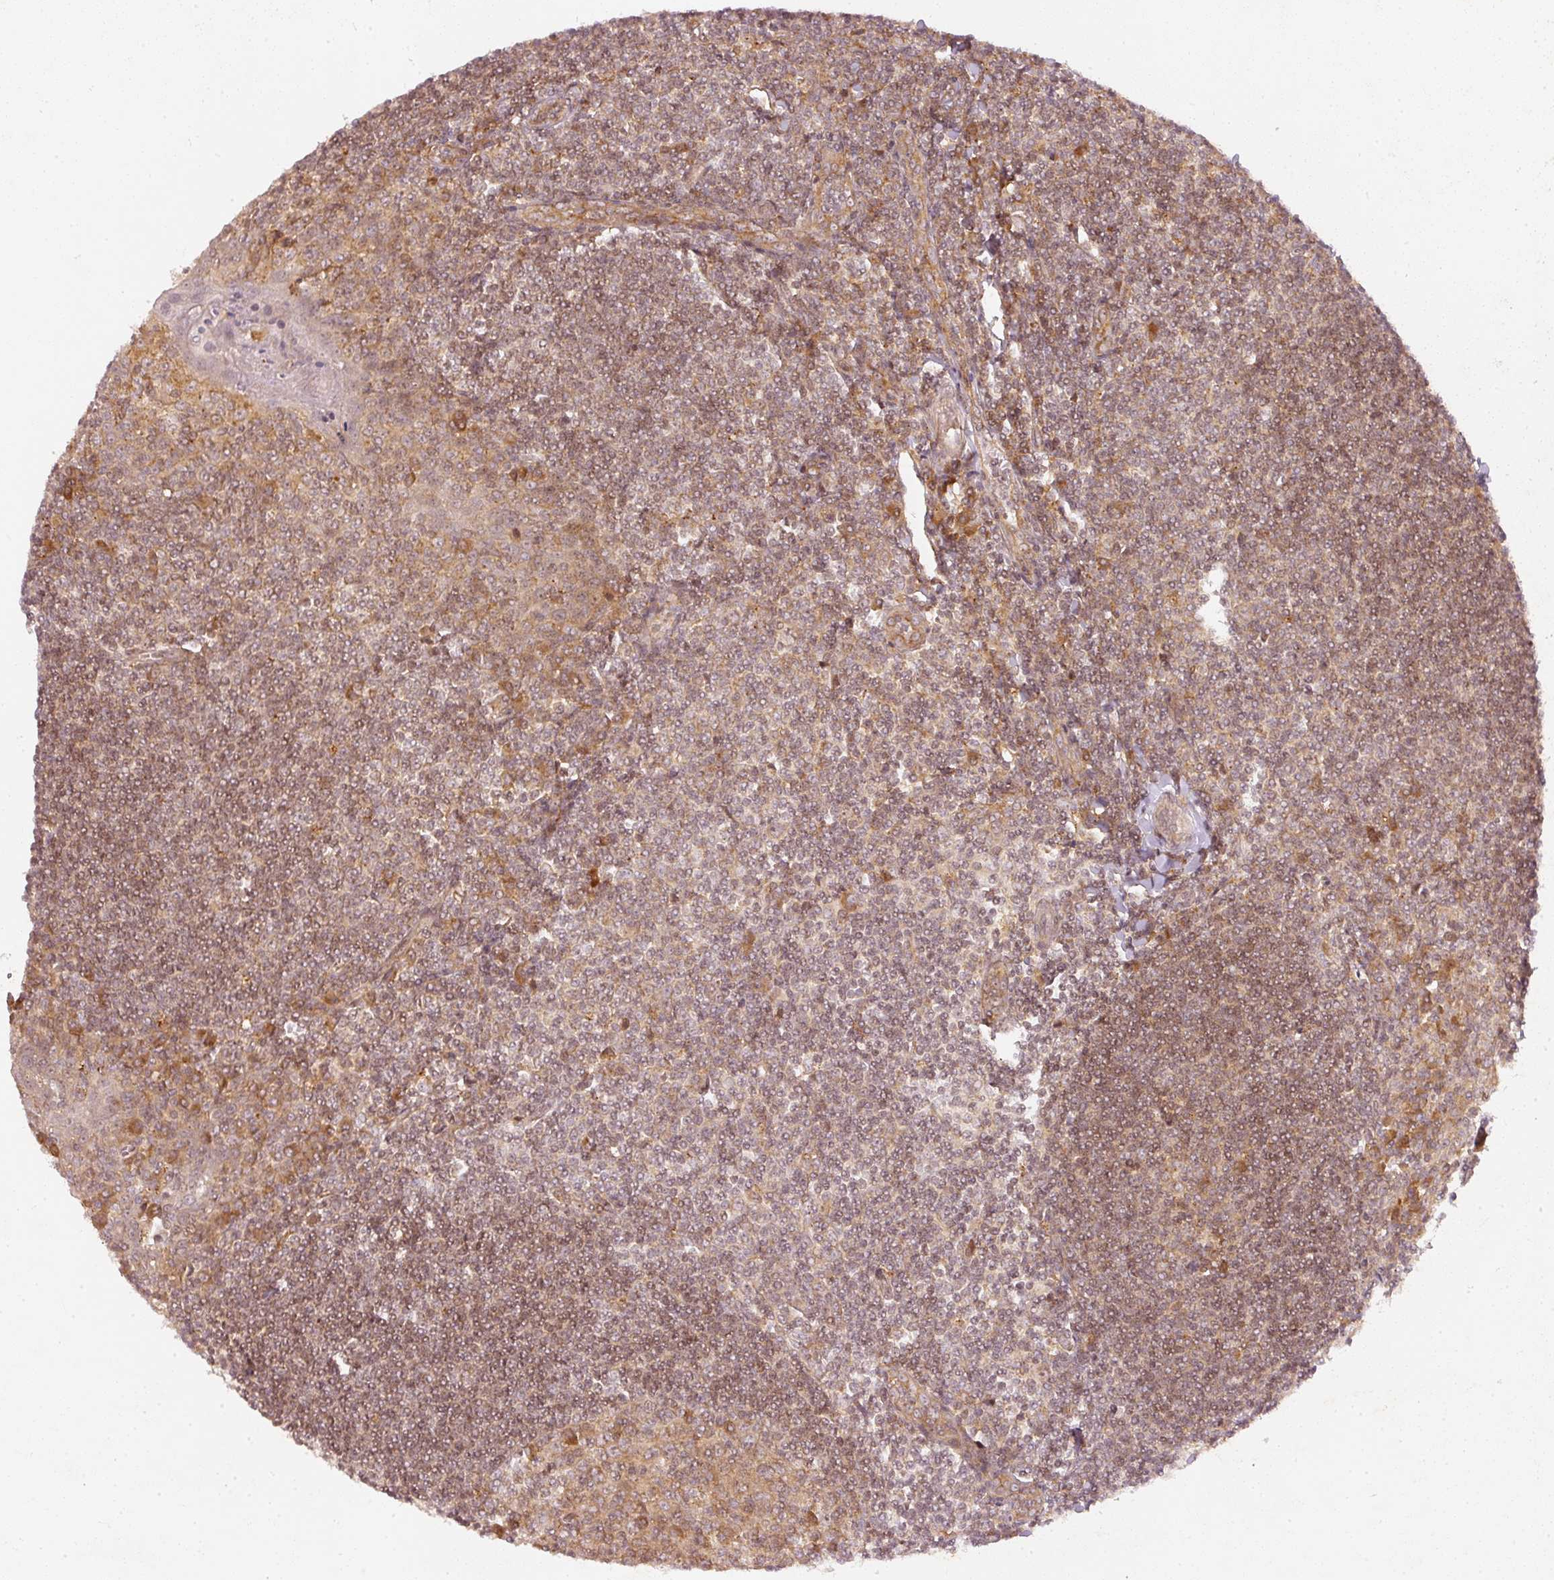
{"staining": {"intensity": "moderate", "quantity": ">75%", "location": "cytoplasmic/membranous,nuclear"}, "tissue": "tonsil", "cell_type": "Germinal center cells", "image_type": "normal", "snomed": [{"axis": "morphology", "description": "Normal tissue, NOS"}, {"axis": "topography", "description": "Tonsil"}], "caption": "Brown immunohistochemical staining in normal human tonsil reveals moderate cytoplasmic/membranous,nuclear positivity in about >75% of germinal center cells.", "gene": "ZNF580", "patient": {"sex": "male", "age": 27}}